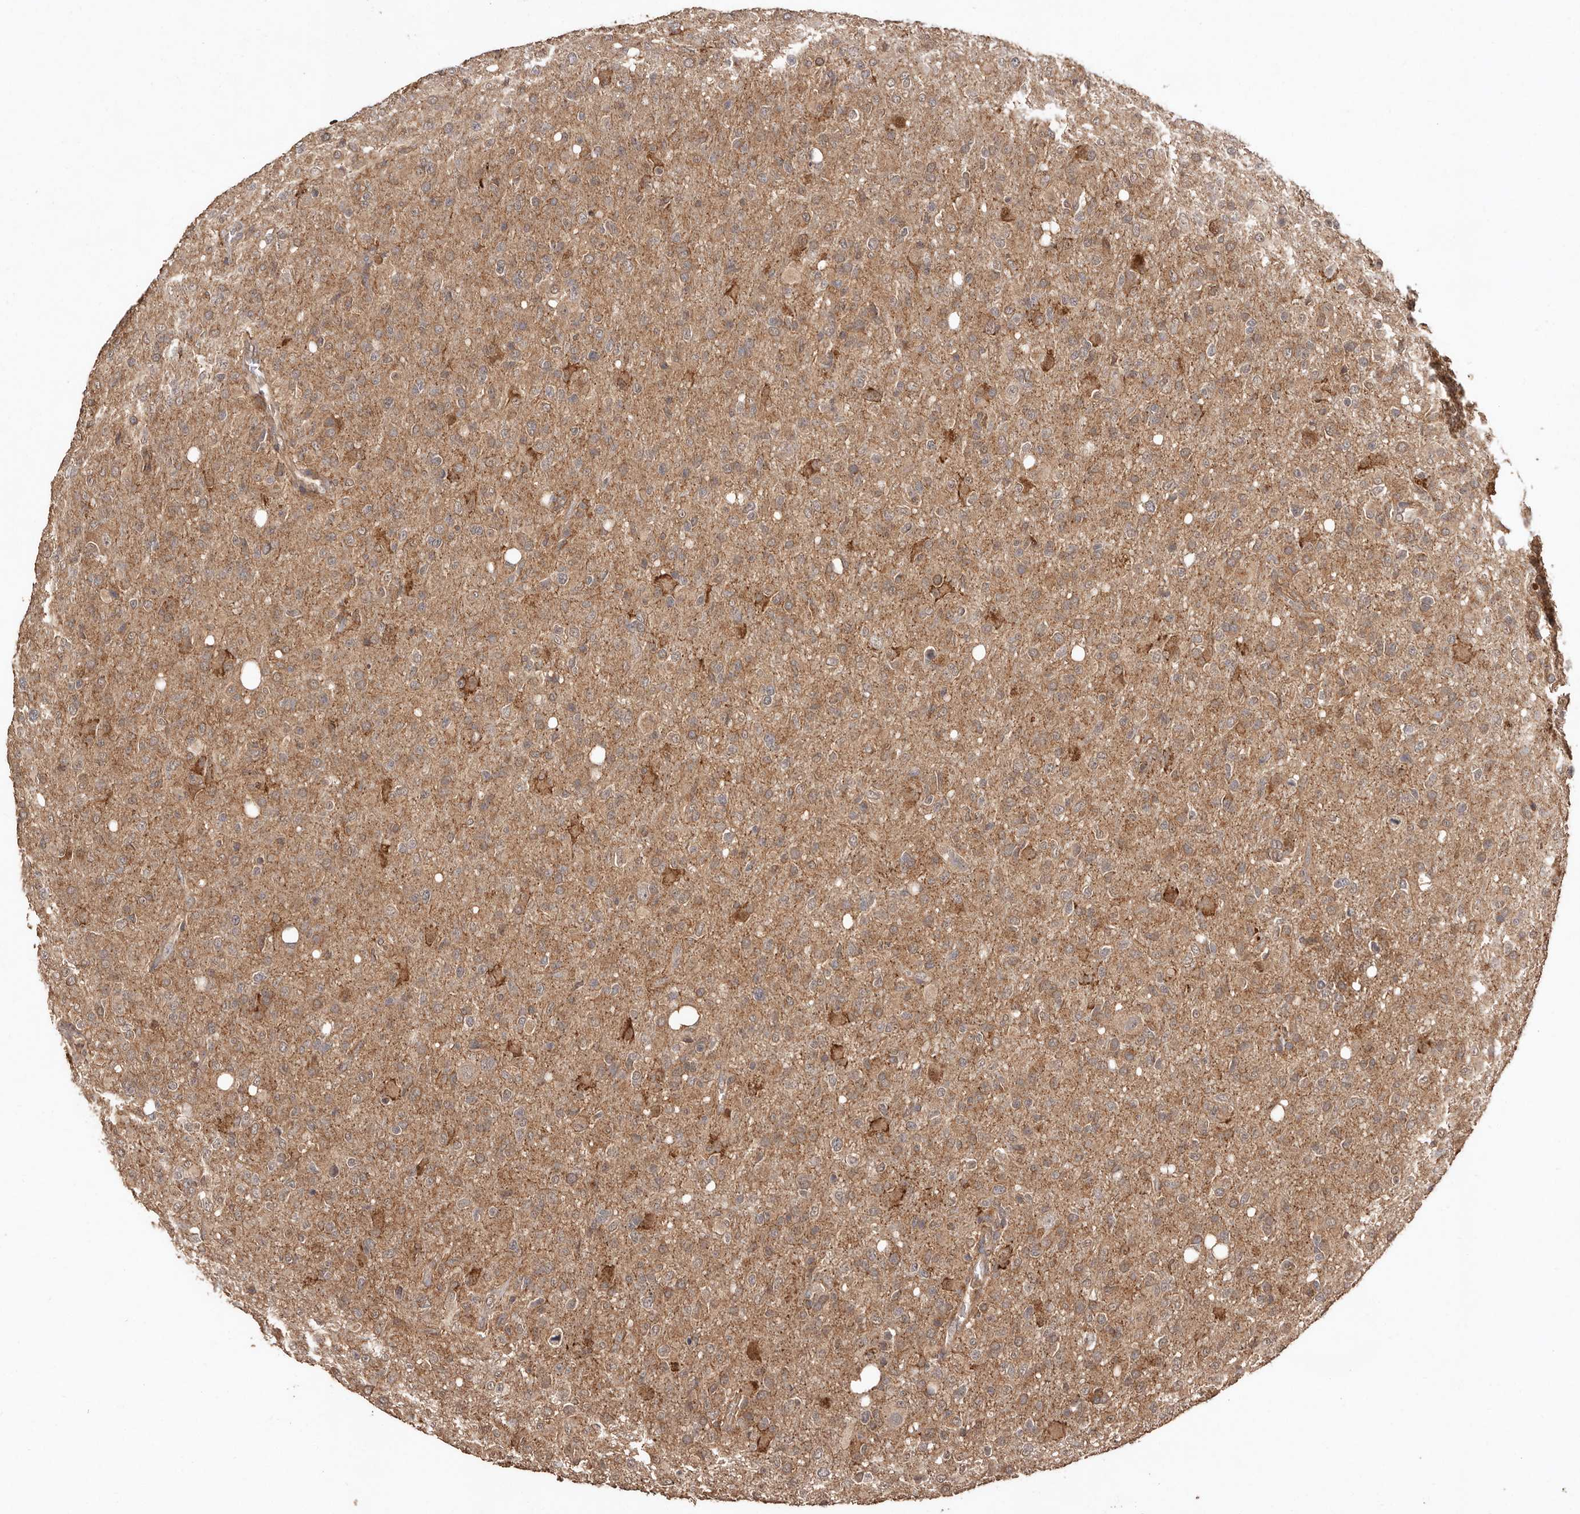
{"staining": {"intensity": "moderate", "quantity": "25%-75%", "location": "cytoplasmic/membranous"}, "tissue": "glioma", "cell_type": "Tumor cells", "image_type": "cancer", "snomed": [{"axis": "morphology", "description": "Glioma, malignant, High grade"}, {"axis": "topography", "description": "Brain"}], "caption": "Malignant high-grade glioma stained for a protein exhibits moderate cytoplasmic/membranous positivity in tumor cells. (brown staining indicates protein expression, while blue staining denotes nuclei).", "gene": "RWDD1", "patient": {"sex": "female", "age": 57}}